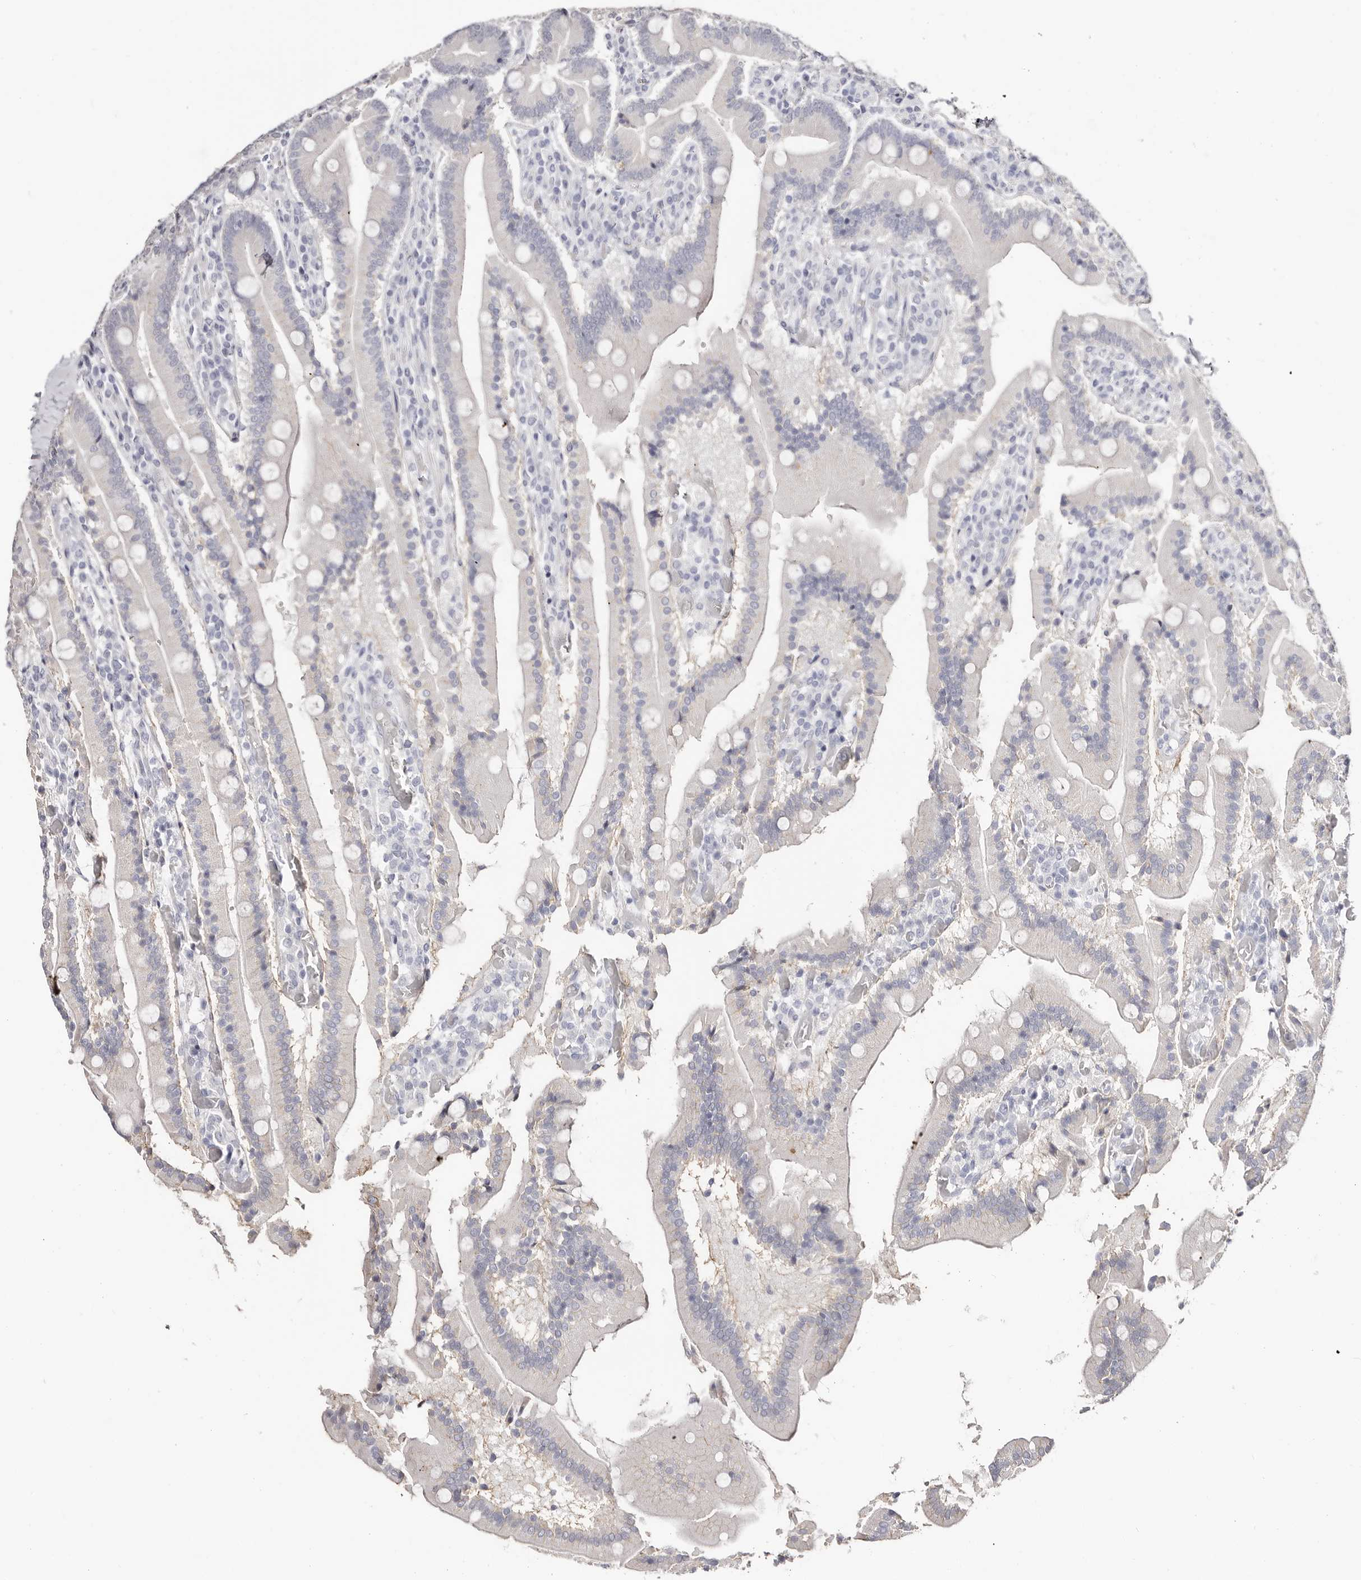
{"staining": {"intensity": "negative", "quantity": "none", "location": "none"}, "tissue": "duodenum", "cell_type": "Glandular cells", "image_type": "normal", "snomed": [{"axis": "morphology", "description": "Normal tissue, NOS"}, {"axis": "topography", "description": "Duodenum"}], "caption": "A high-resolution image shows IHC staining of unremarkable duodenum, which exhibits no significant positivity in glandular cells.", "gene": "AKNAD1", "patient": {"sex": "female", "age": 62}}